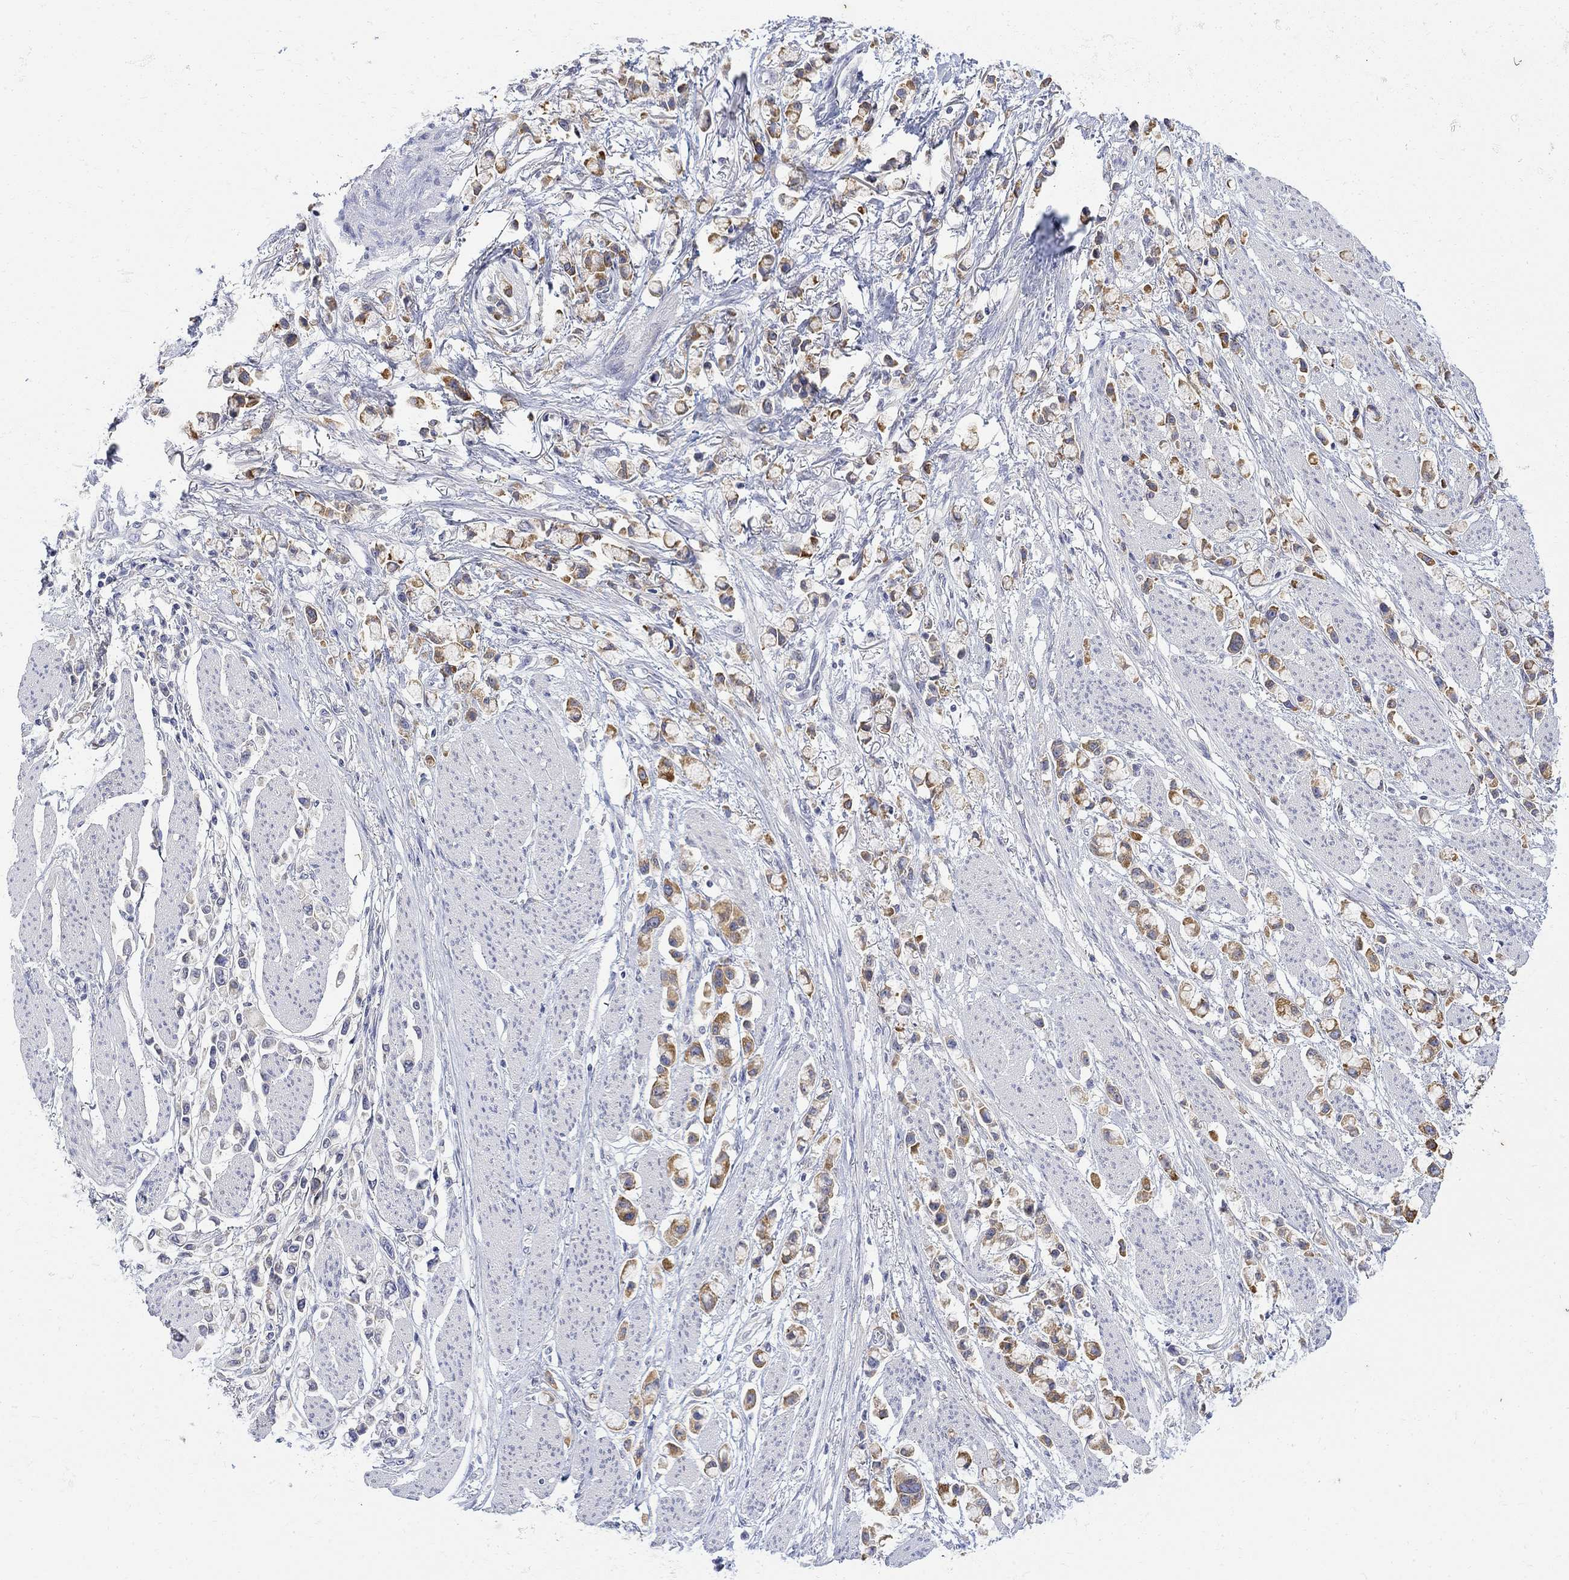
{"staining": {"intensity": "moderate", "quantity": "25%-75%", "location": "cytoplasmic/membranous"}, "tissue": "stomach cancer", "cell_type": "Tumor cells", "image_type": "cancer", "snomed": [{"axis": "morphology", "description": "Adenocarcinoma, NOS"}, {"axis": "topography", "description": "Stomach"}], "caption": "This is a photomicrograph of immunohistochemistry (IHC) staining of stomach cancer (adenocarcinoma), which shows moderate expression in the cytoplasmic/membranous of tumor cells.", "gene": "FNDC5", "patient": {"sex": "female", "age": 81}}